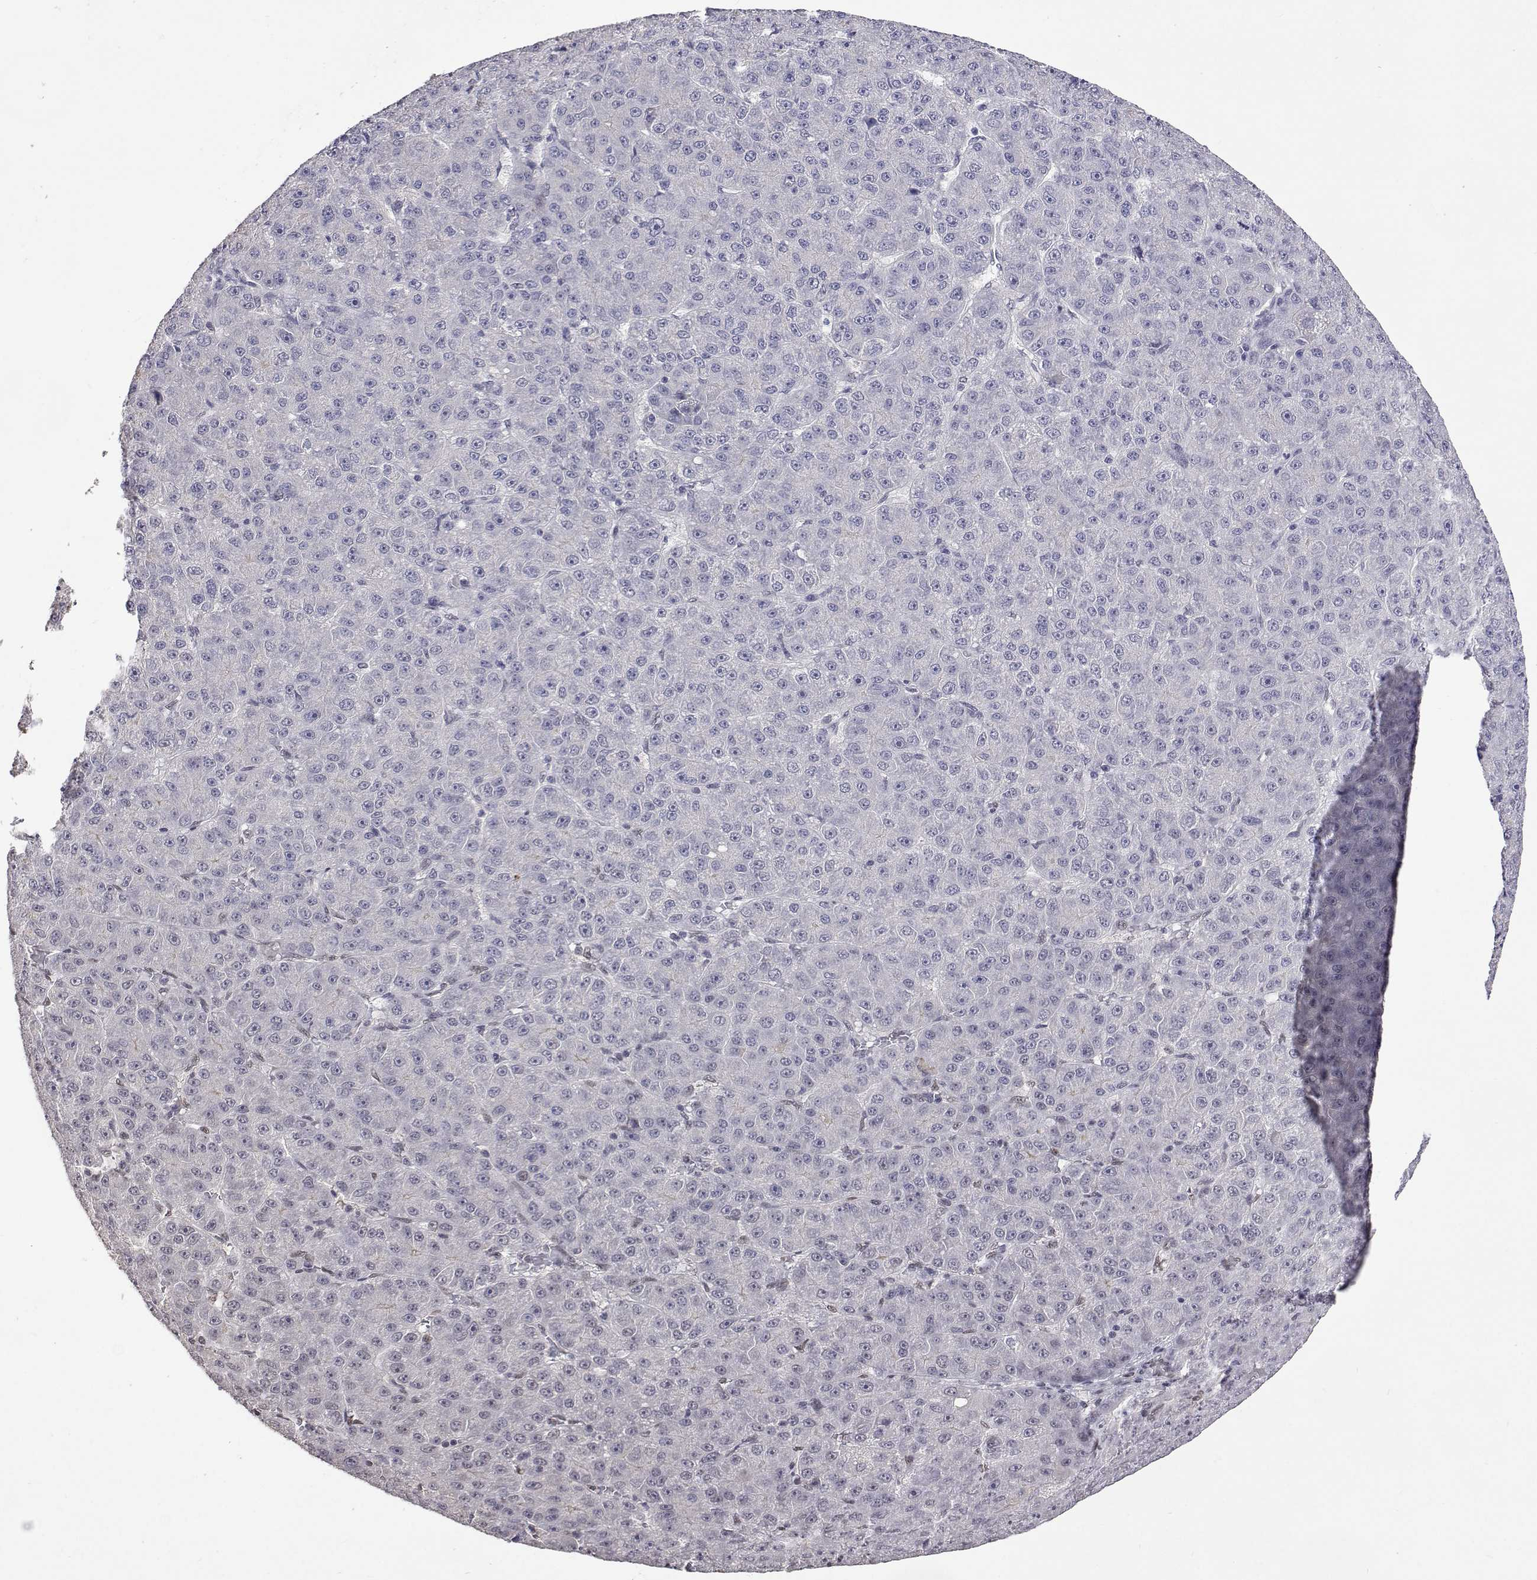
{"staining": {"intensity": "negative", "quantity": "none", "location": "none"}, "tissue": "liver cancer", "cell_type": "Tumor cells", "image_type": "cancer", "snomed": [{"axis": "morphology", "description": "Carcinoma, Hepatocellular, NOS"}, {"axis": "topography", "description": "Liver"}], "caption": "The IHC photomicrograph has no significant positivity in tumor cells of hepatocellular carcinoma (liver) tissue. (IHC, brightfield microscopy, high magnification).", "gene": "HNRNPA0", "patient": {"sex": "male", "age": 67}}